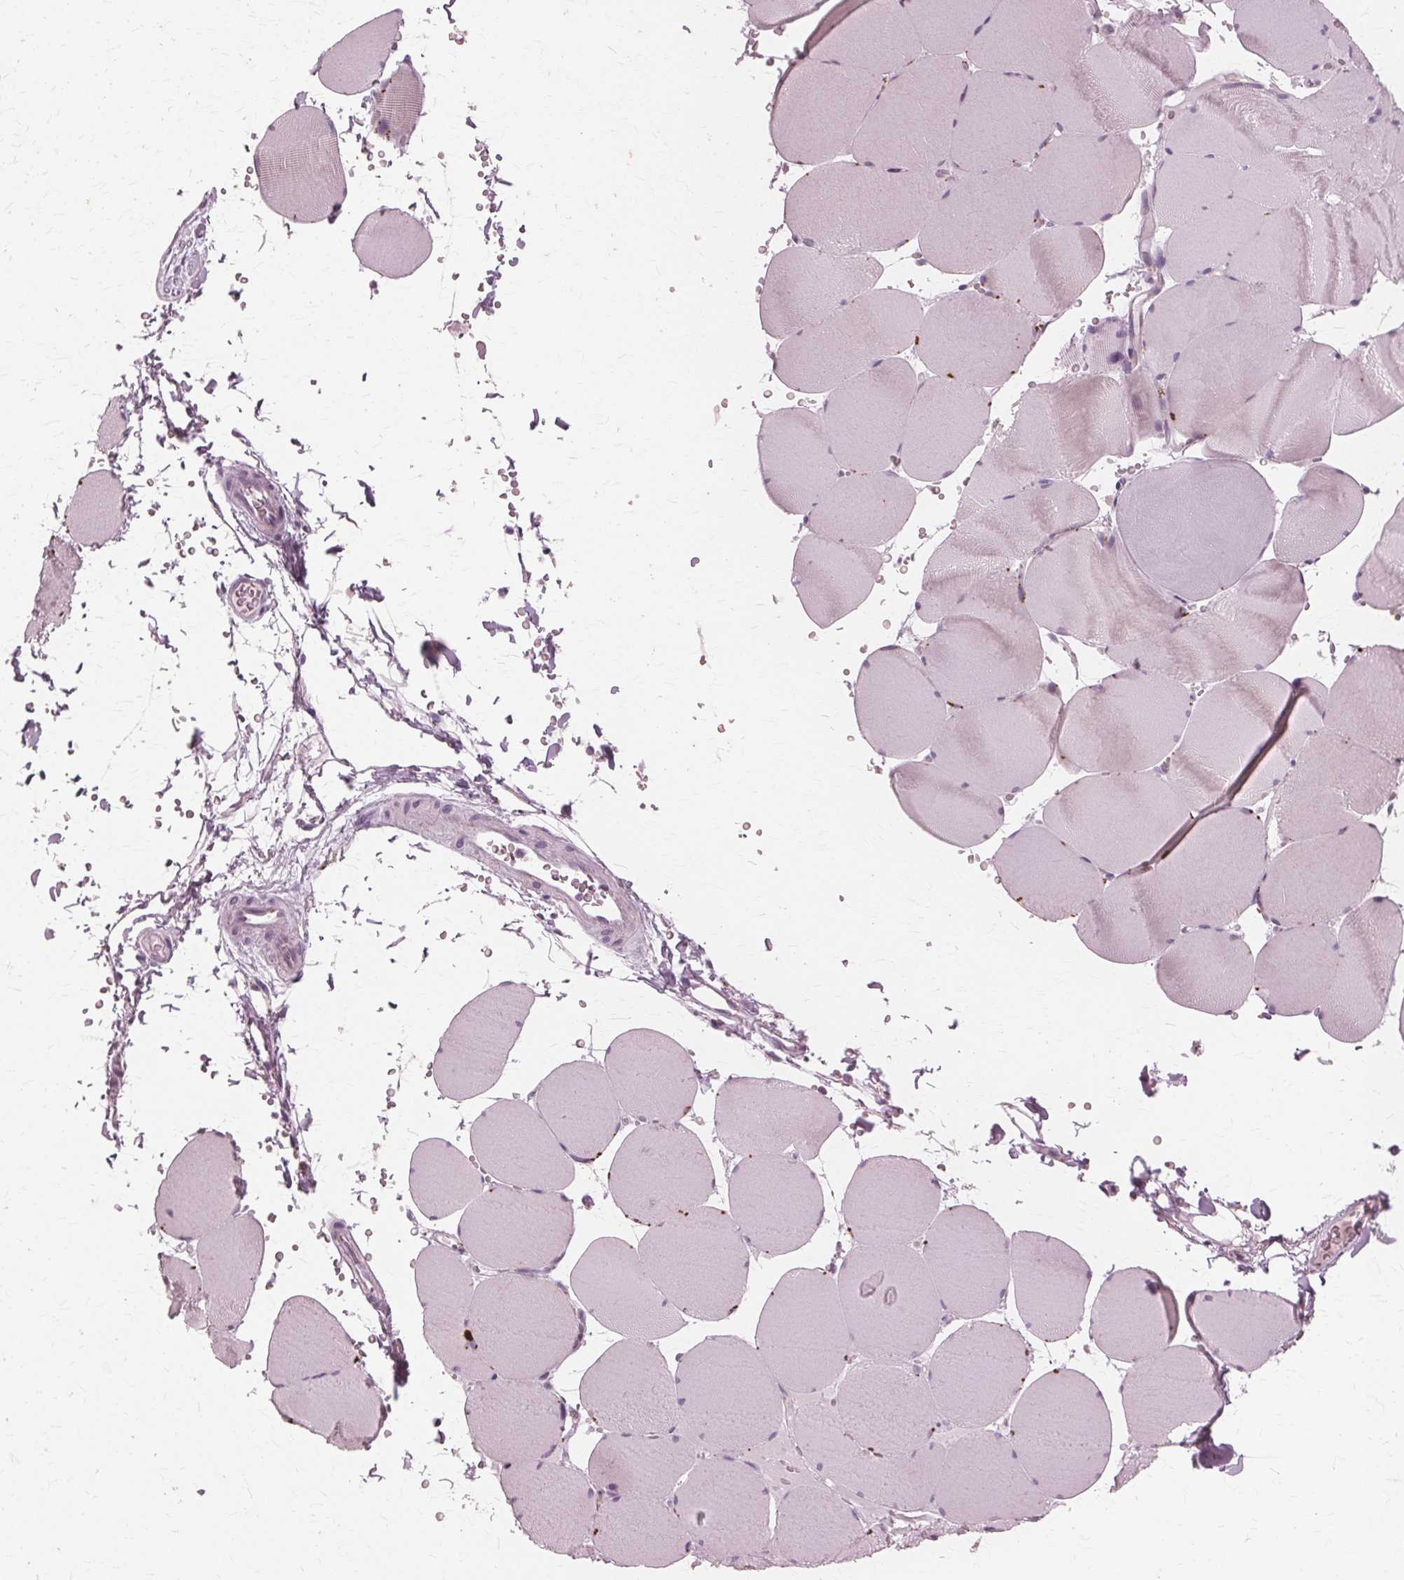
{"staining": {"intensity": "negative", "quantity": "none", "location": "none"}, "tissue": "skeletal muscle", "cell_type": "Myocytes", "image_type": "normal", "snomed": [{"axis": "morphology", "description": "Normal tissue, NOS"}, {"axis": "topography", "description": "Skeletal muscle"}, {"axis": "topography", "description": "Head-Neck"}], "caption": "This is an immunohistochemistry photomicrograph of normal skeletal muscle. There is no positivity in myocytes.", "gene": "DNASE2", "patient": {"sex": "male", "age": 66}}